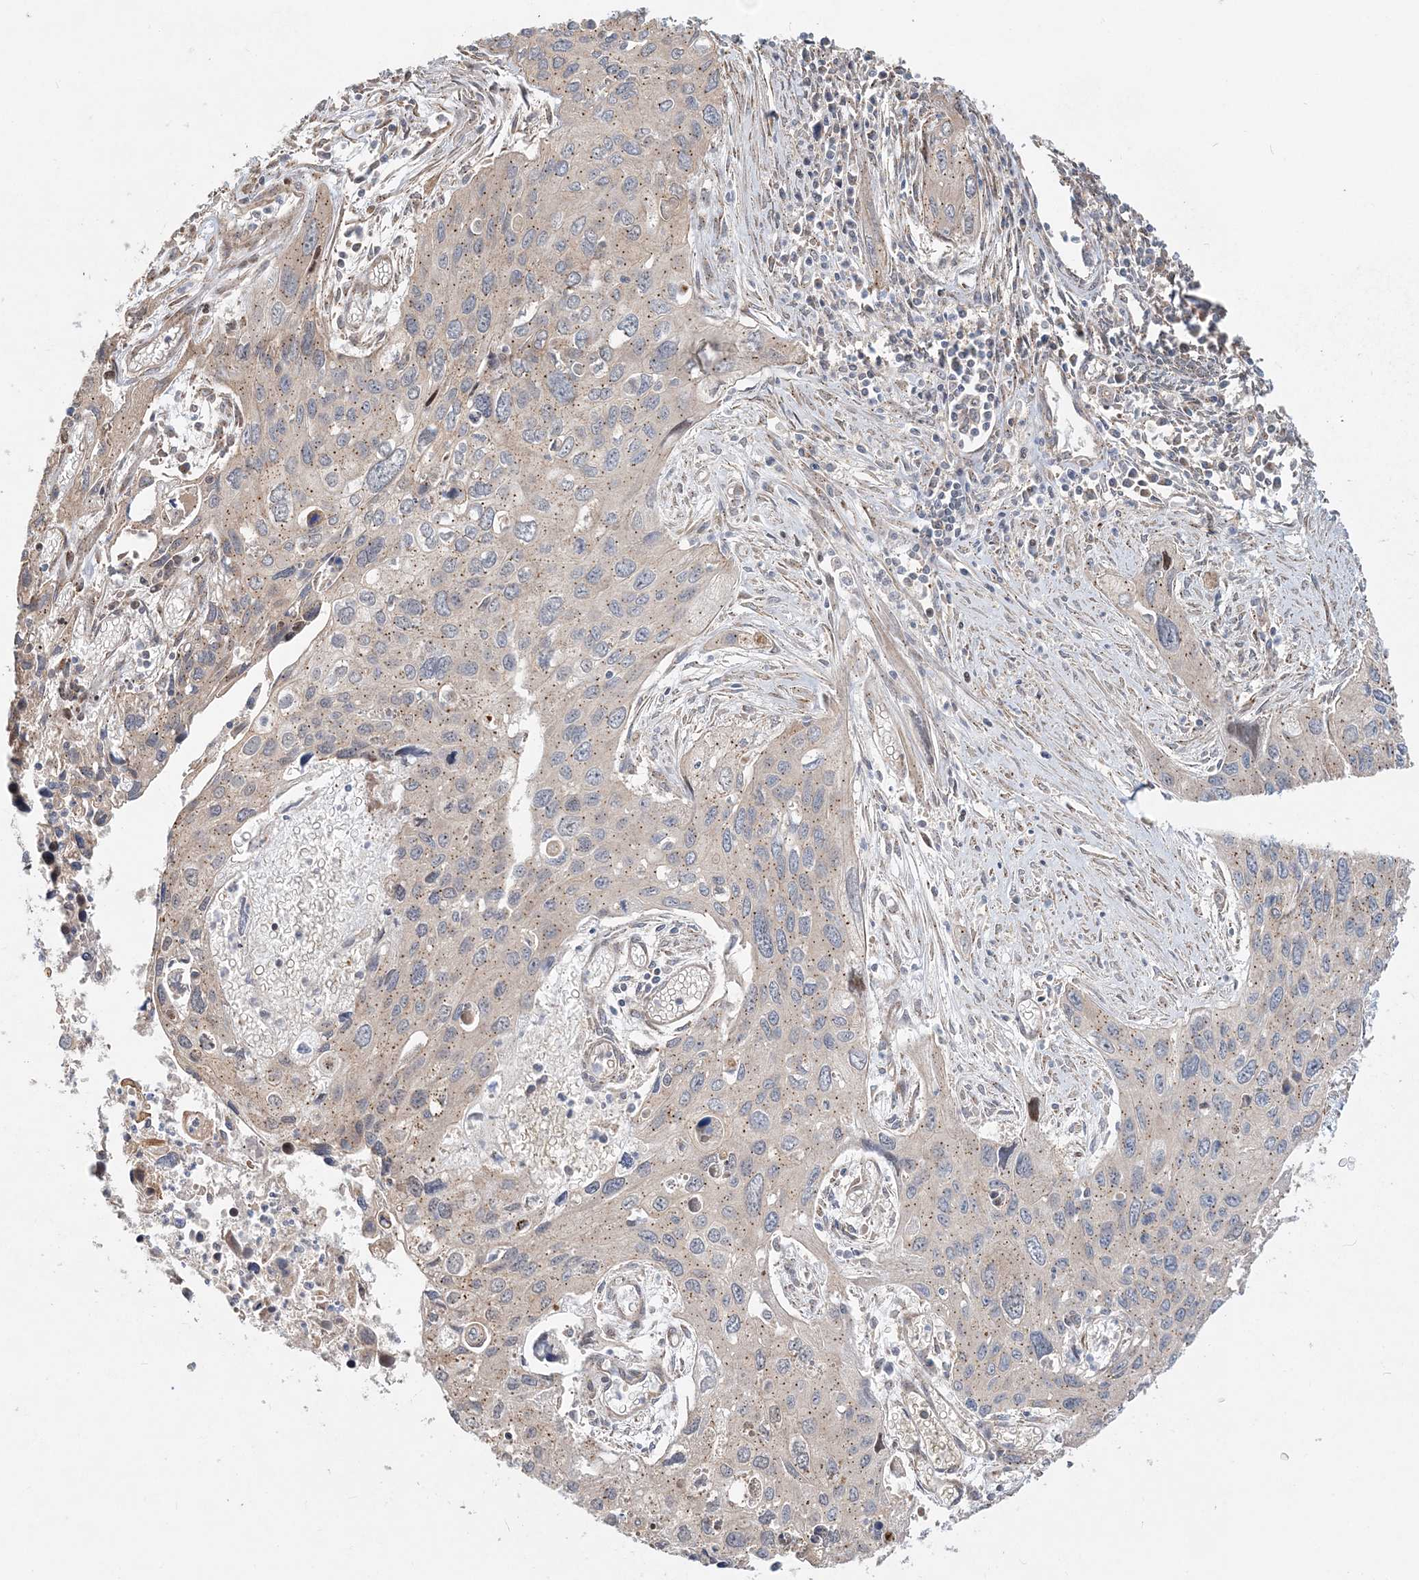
{"staining": {"intensity": "weak", "quantity": "<25%", "location": "cytoplasmic/membranous"}, "tissue": "cervical cancer", "cell_type": "Tumor cells", "image_type": "cancer", "snomed": [{"axis": "morphology", "description": "Squamous cell carcinoma, NOS"}, {"axis": "topography", "description": "Cervix"}], "caption": "Tumor cells show no significant protein staining in cervical cancer.", "gene": "CXXC5", "patient": {"sex": "female", "age": 55}}